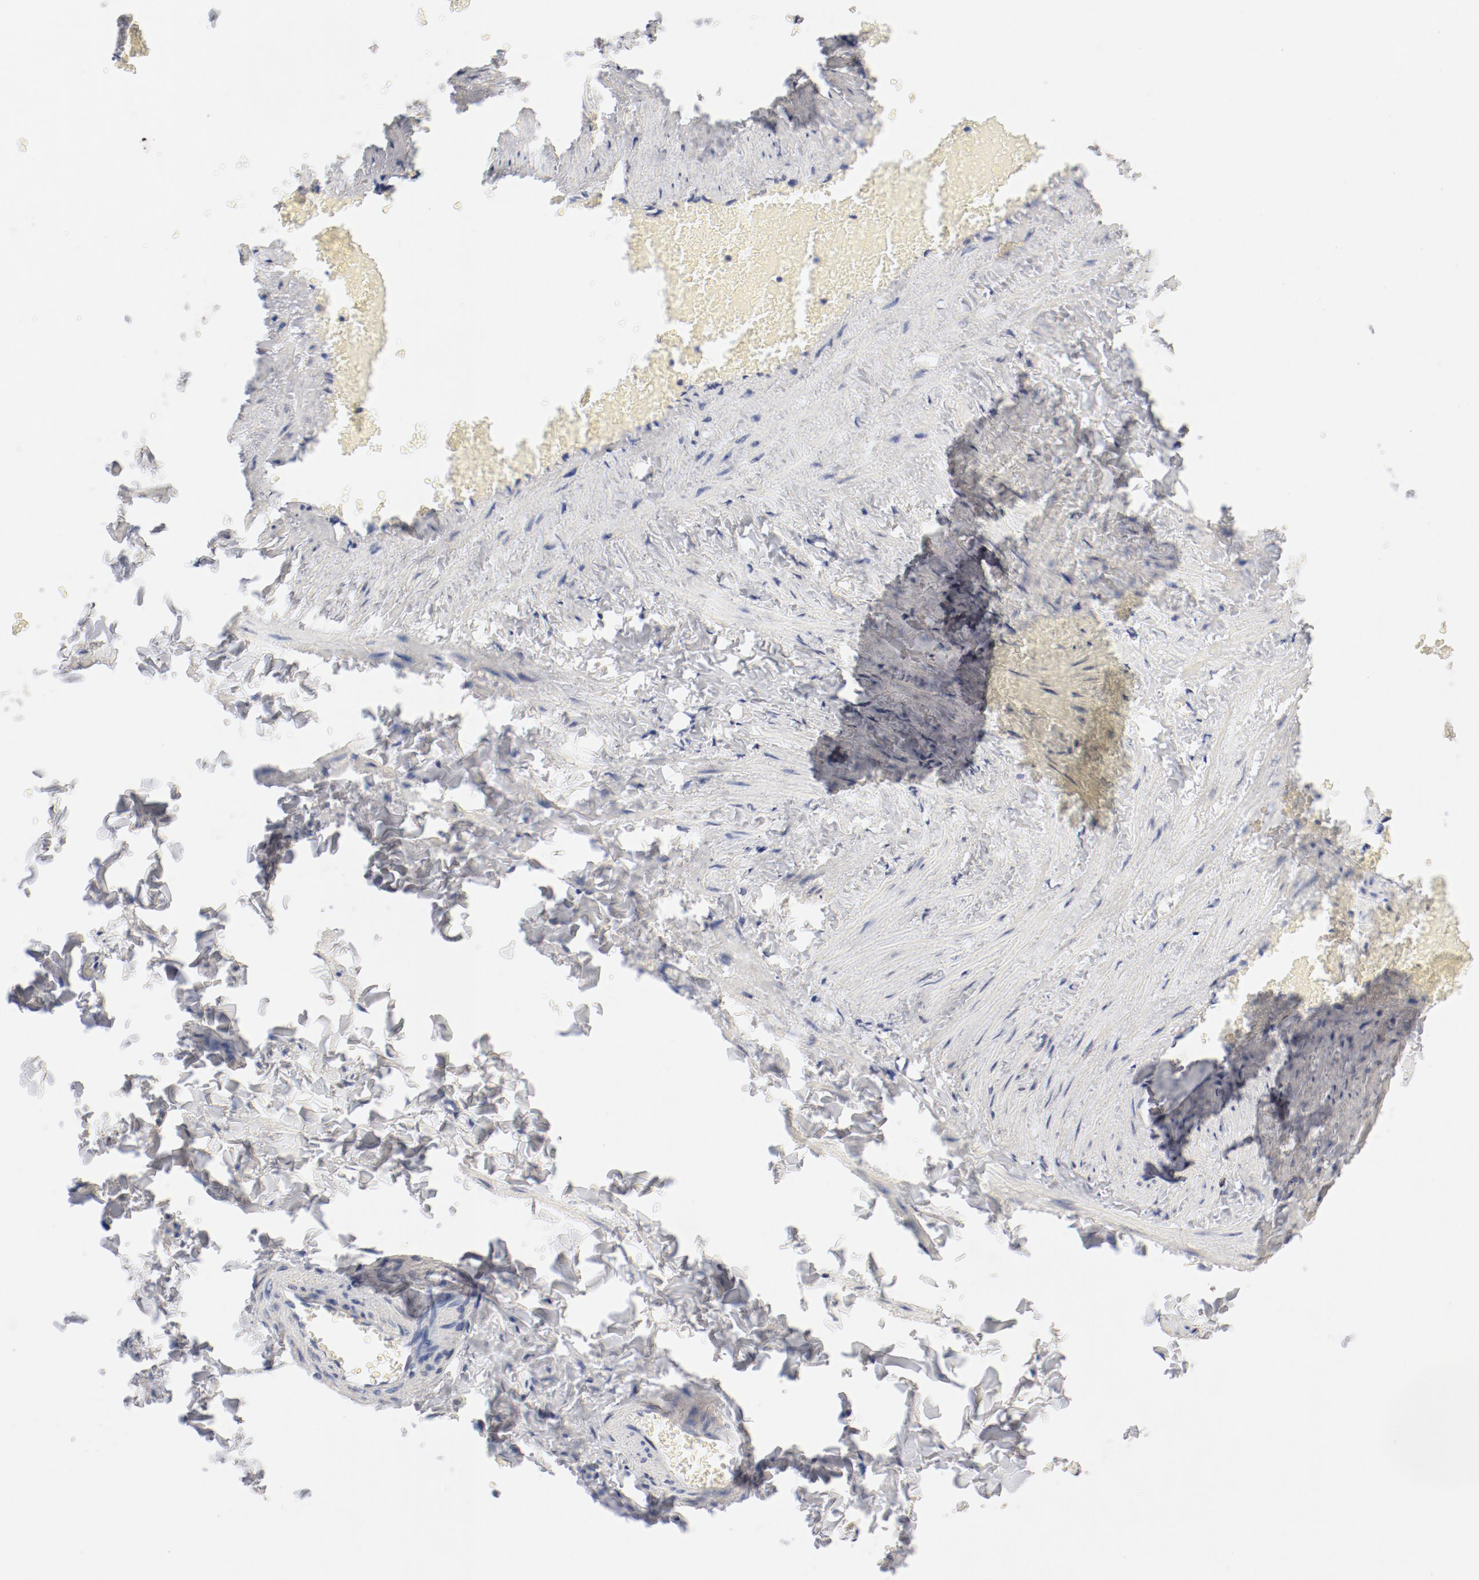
{"staining": {"intensity": "negative", "quantity": "none", "location": "none"}, "tissue": "adipose tissue", "cell_type": "Adipocytes", "image_type": "normal", "snomed": [{"axis": "morphology", "description": "Normal tissue, NOS"}, {"axis": "topography", "description": "Vascular tissue"}], "caption": "This micrograph is of unremarkable adipose tissue stained with immunohistochemistry to label a protein in brown with the nuclei are counter-stained blue. There is no staining in adipocytes.", "gene": "BIRC5", "patient": {"sex": "male", "age": 41}}